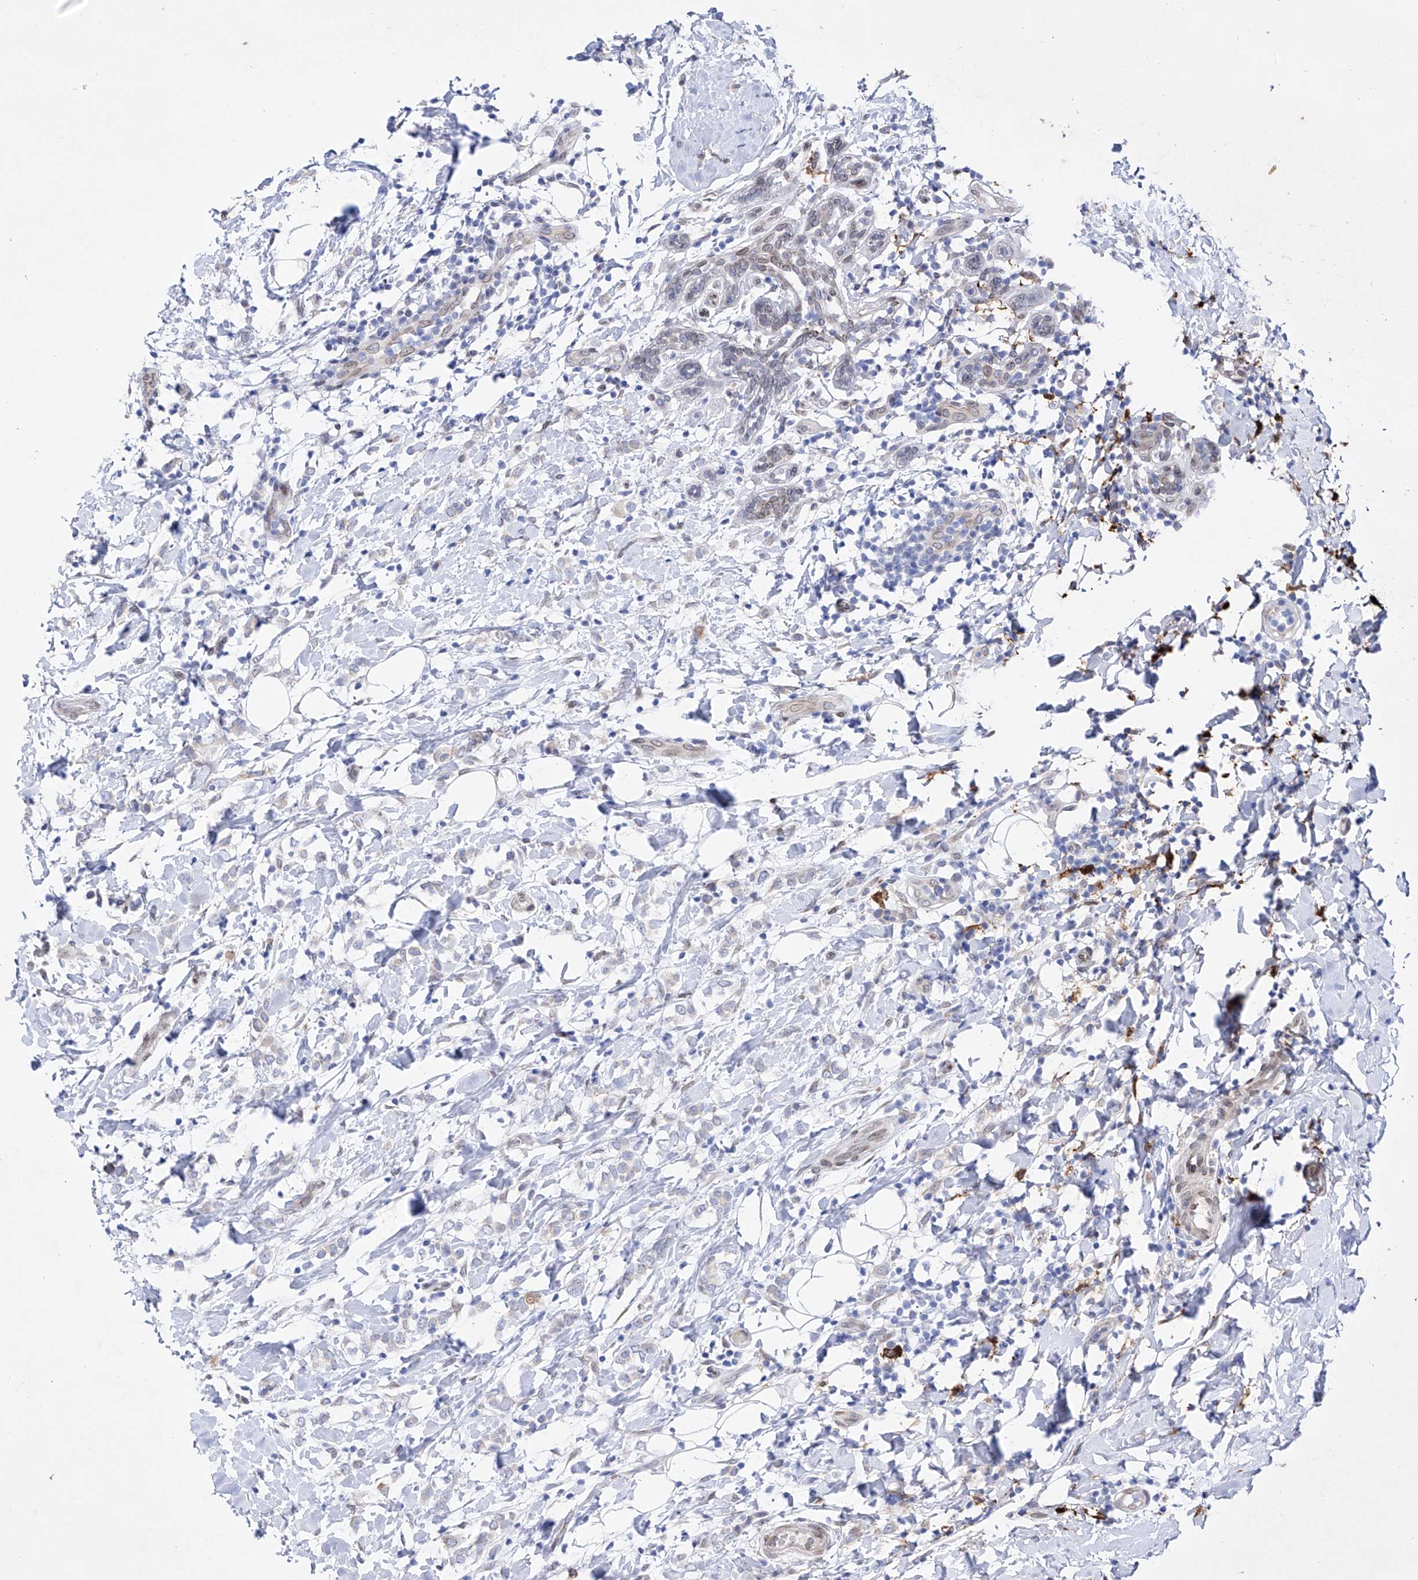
{"staining": {"intensity": "negative", "quantity": "none", "location": "none"}, "tissue": "breast cancer", "cell_type": "Tumor cells", "image_type": "cancer", "snomed": [{"axis": "morphology", "description": "Normal tissue, NOS"}, {"axis": "morphology", "description": "Lobular carcinoma"}, {"axis": "topography", "description": "Breast"}], "caption": "Immunohistochemistry image of neoplastic tissue: breast lobular carcinoma stained with DAB demonstrates no significant protein expression in tumor cells.", "gene": "LCLAT1", "patient": {"sex": "female", "age": 47}}